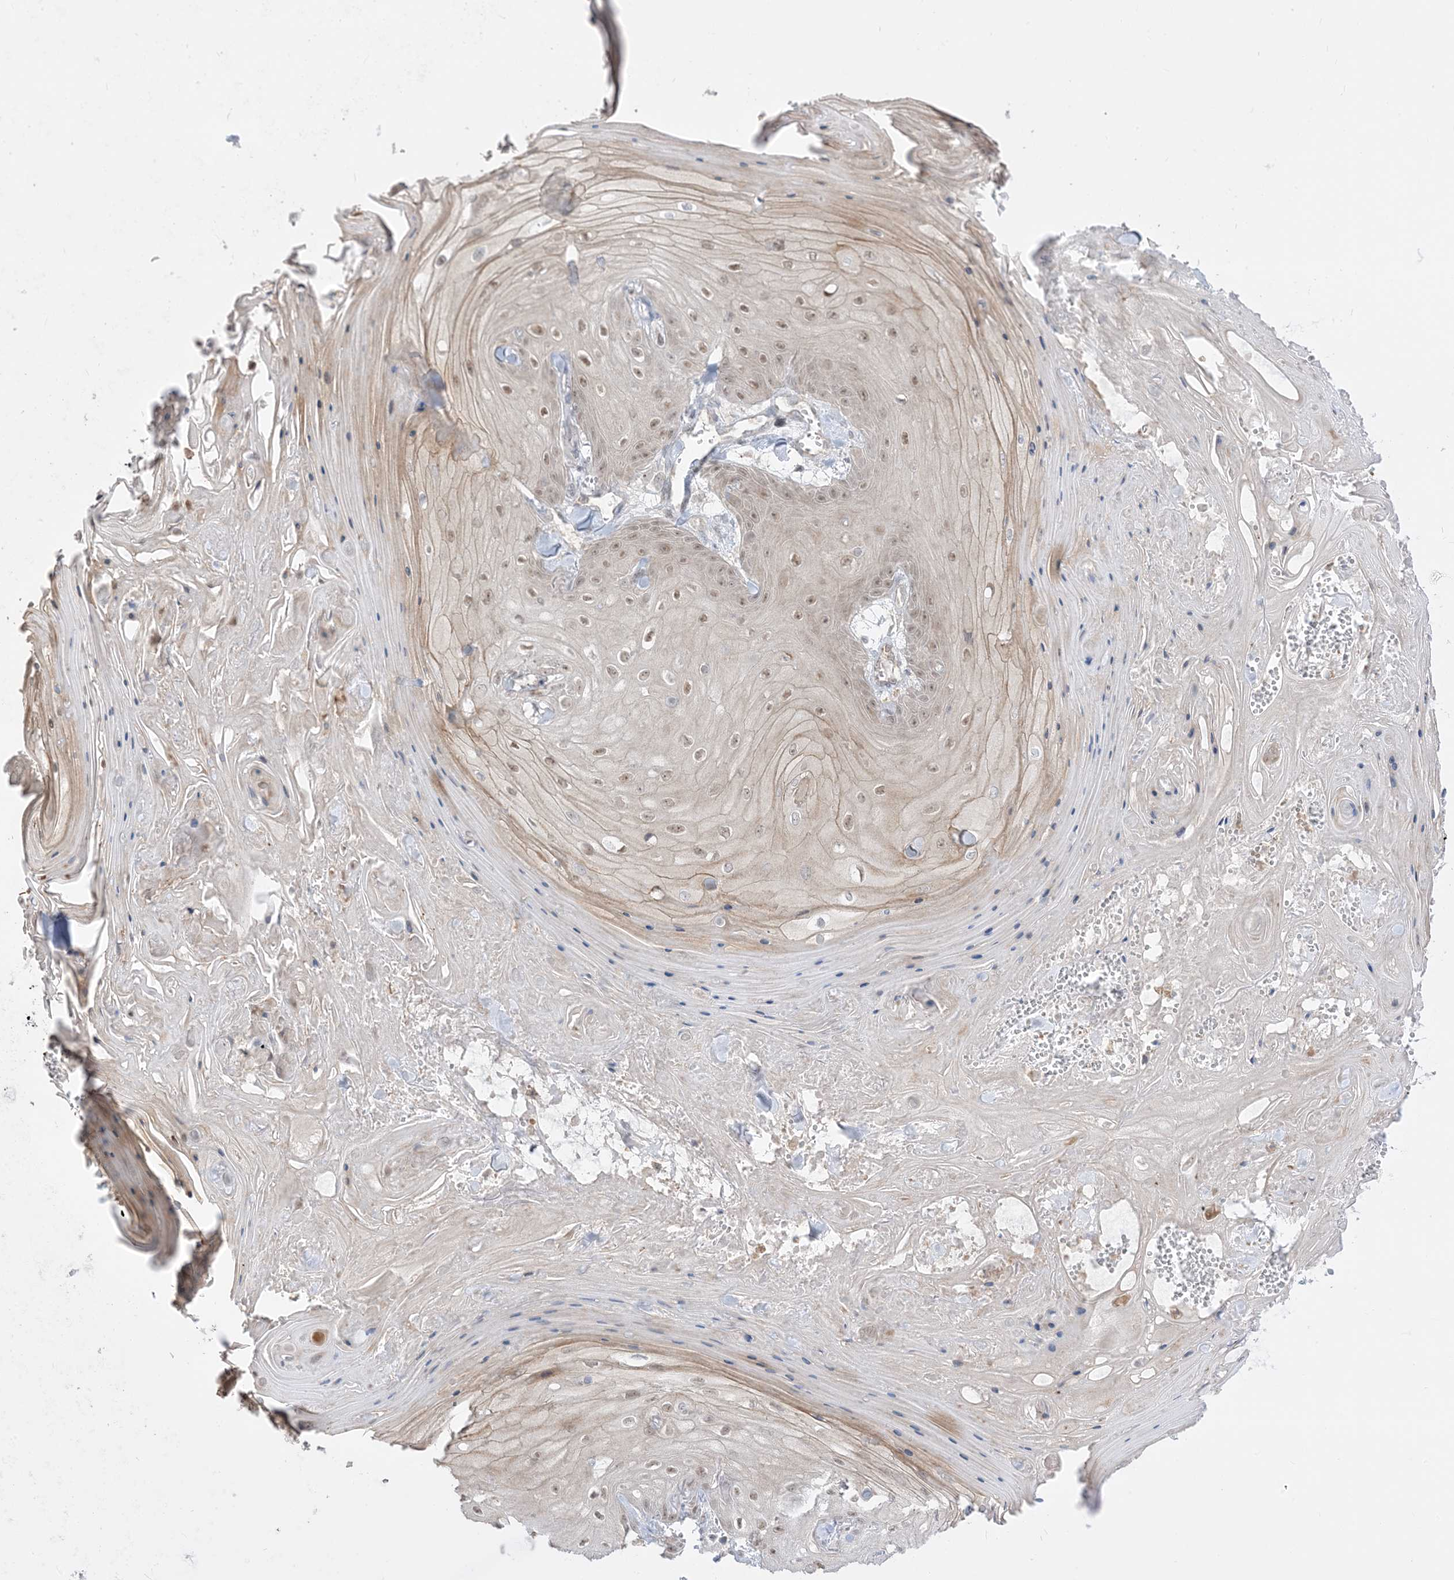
{"staining": {"intensity": "weak", "quantity": ">75%", "location": "nuclear"}, "tissue": "skin cancer", "cell_type": "Tumor cells", "image_type": "cancer", "snomed": [{"axis": "morphology", "description": "Squamous cell carcinoma, NOS"}, {"axis": "topography", "description": "Skin"}], "caption": "A photomicrograph of squamous cell carcinoma (skin) stained for a protein reveals weak nuclear brown staining in tumor cells.", "gene": "KANSL3", "patient": {"sex": "male", "age": 74}}